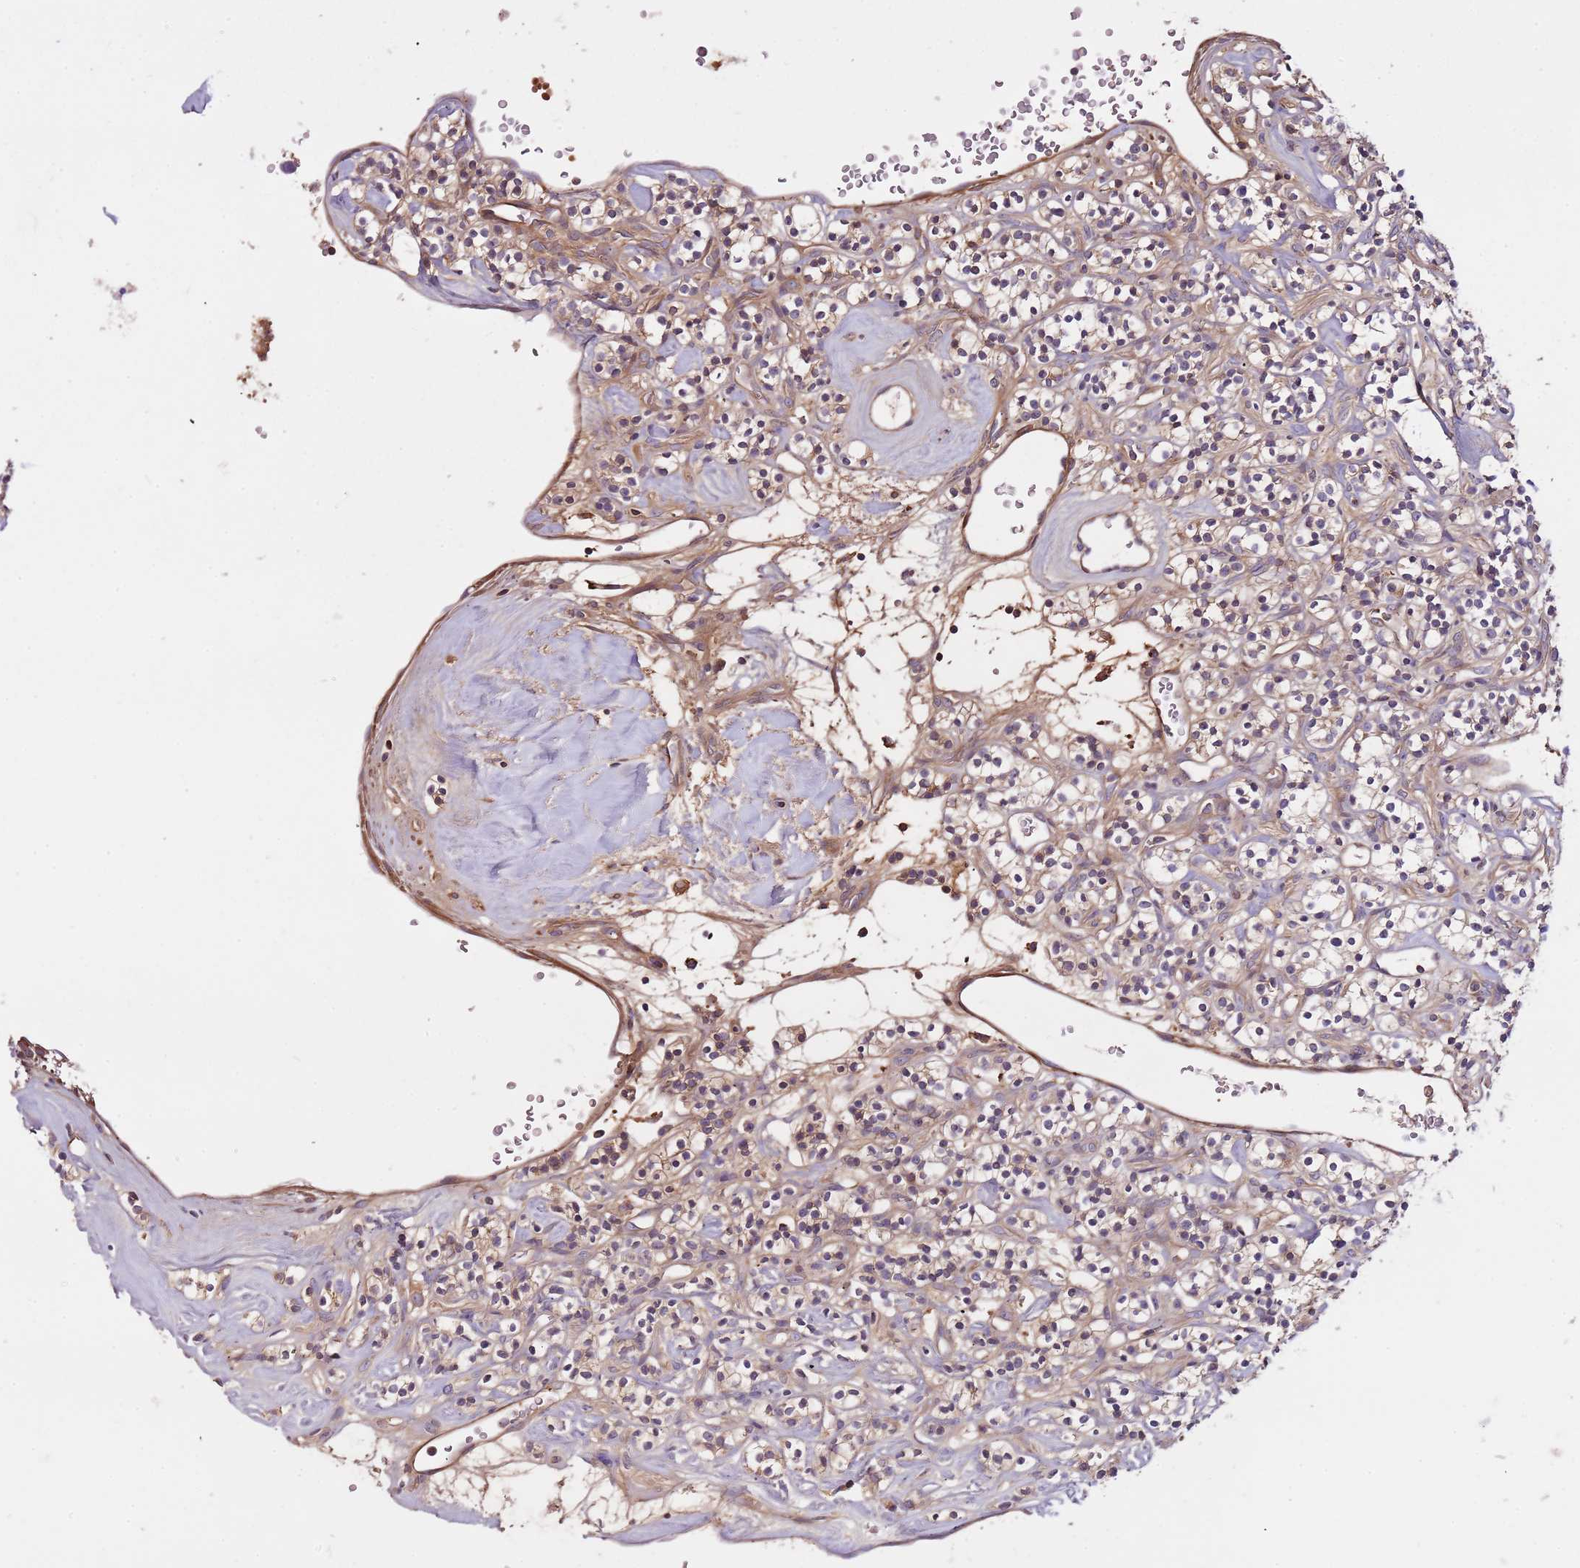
{"staining": {"intensity": "negative", "quantity": "none", "location": "none"}, "tissue": "renal cancer", "cell_type": "Tumor cells", "image_type": "cancer", "snomed": [{"axis": "morphology", "description": "Adenocarcinoma, NOS"}, {"axis": "topography", "description": "Kidney"}], "caption": "Immunohistochemistry (IHC) image of neoplastic tissue: renal cancer (adenocarcinoma) stained with DAB reveals no significant protein staining in tumor cells. (Stains: DAB (3,3'-diaminobenzidine) immunohistochemistry (IHC) with hematoxylin counter stain, Microscopy: brightfield microscopy at high magnification).", "gene": "DENR", "patient": {"sex": "male", "age": 77}}